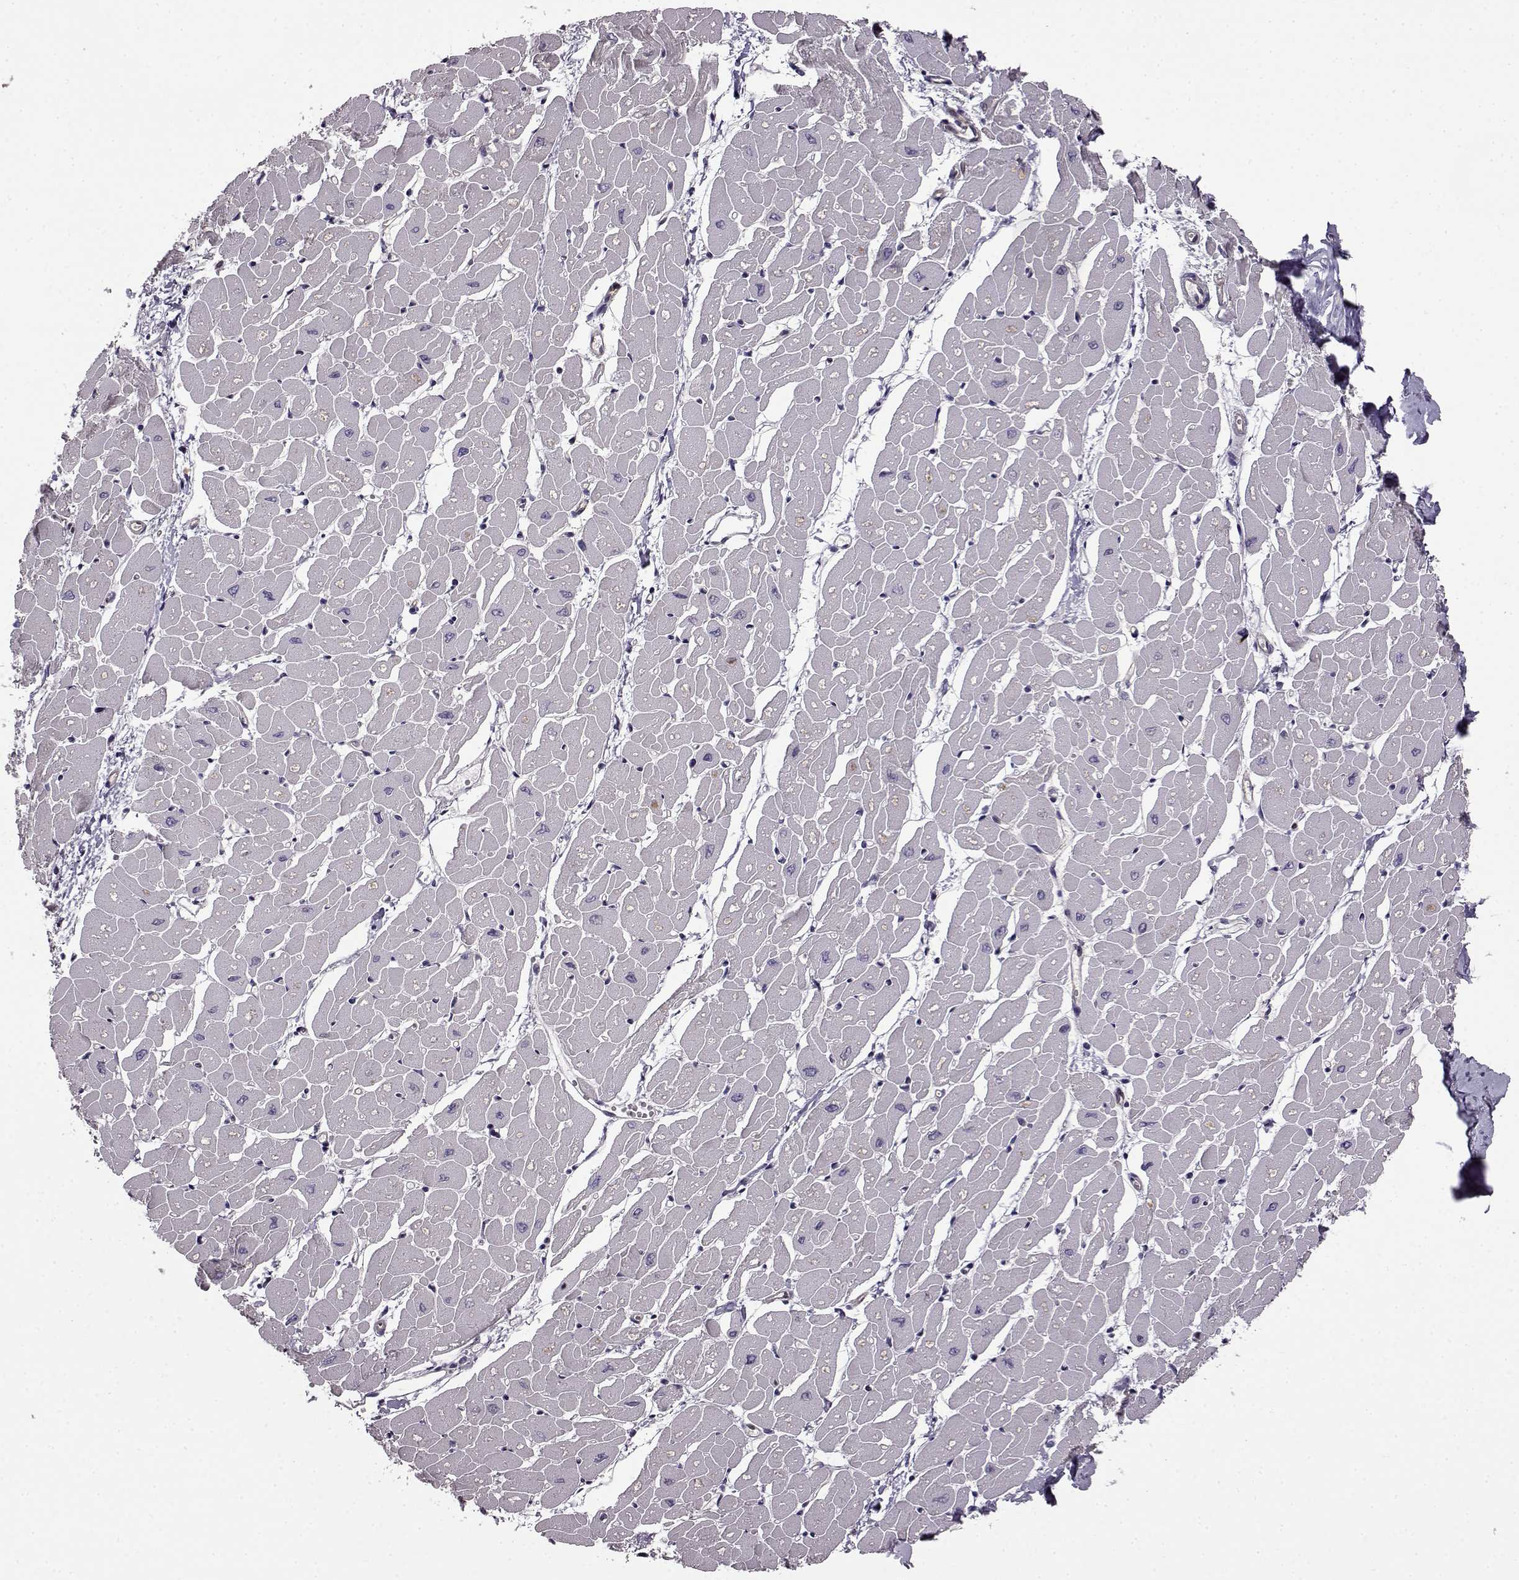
{"staining": {"intensity": "negative", "quantity": "none", "location": "none"}, "tissue": "heart muscle", "cell_type": "Cardiomyocytes", "image_type": "normal", "snomed": [{"axis": "morphology", "description": "Normal tissue, NOS"}, {"axis": "topography", "description": "Heart"}], "caption": "Cardiomyocytes show no significant expression in normal heart muscle. Nuclei are stained in blue.", "gene": "EDDM3B", "patient": {"sex": "male", "age": 57}}